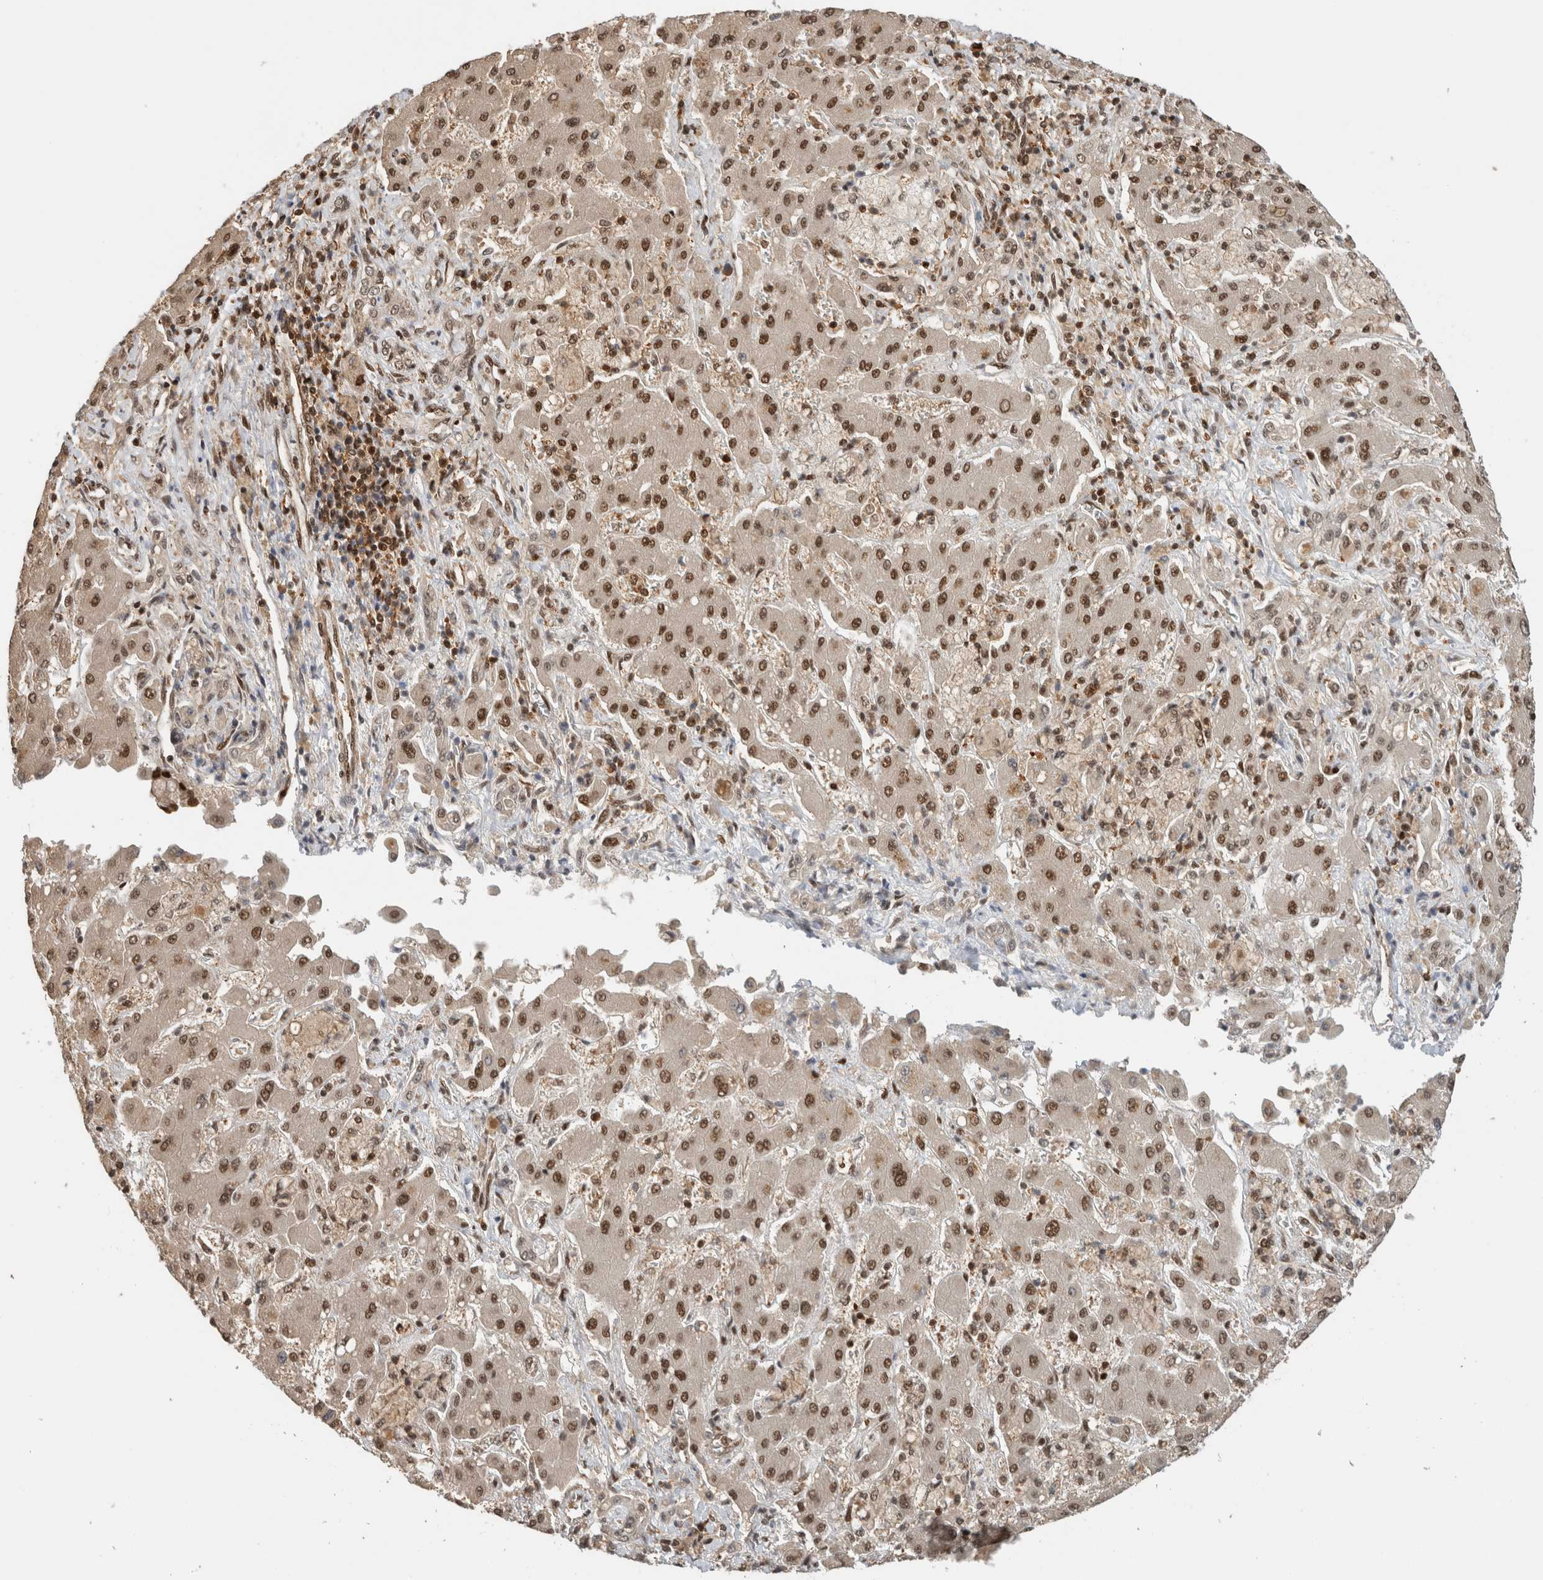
{"staining": {"intensity": "strong", "quantity": ">75%", "location": "nuclear"}, "tissue": "liver cancer", "cell_type": "Tumor cells", "image_type": "cancer", "snomed": [{"axis": "morphology", "description": "Cholangiocarcinoma"}, {"axis": "topography", "description": "Liver"}], "caption": "A histopathology image of liver cancer stained for a protein displays strong nuclear brown staining in tumor cells.", "gene": "SNRNP40", "patient": {"sex": "male", "age": 50}}